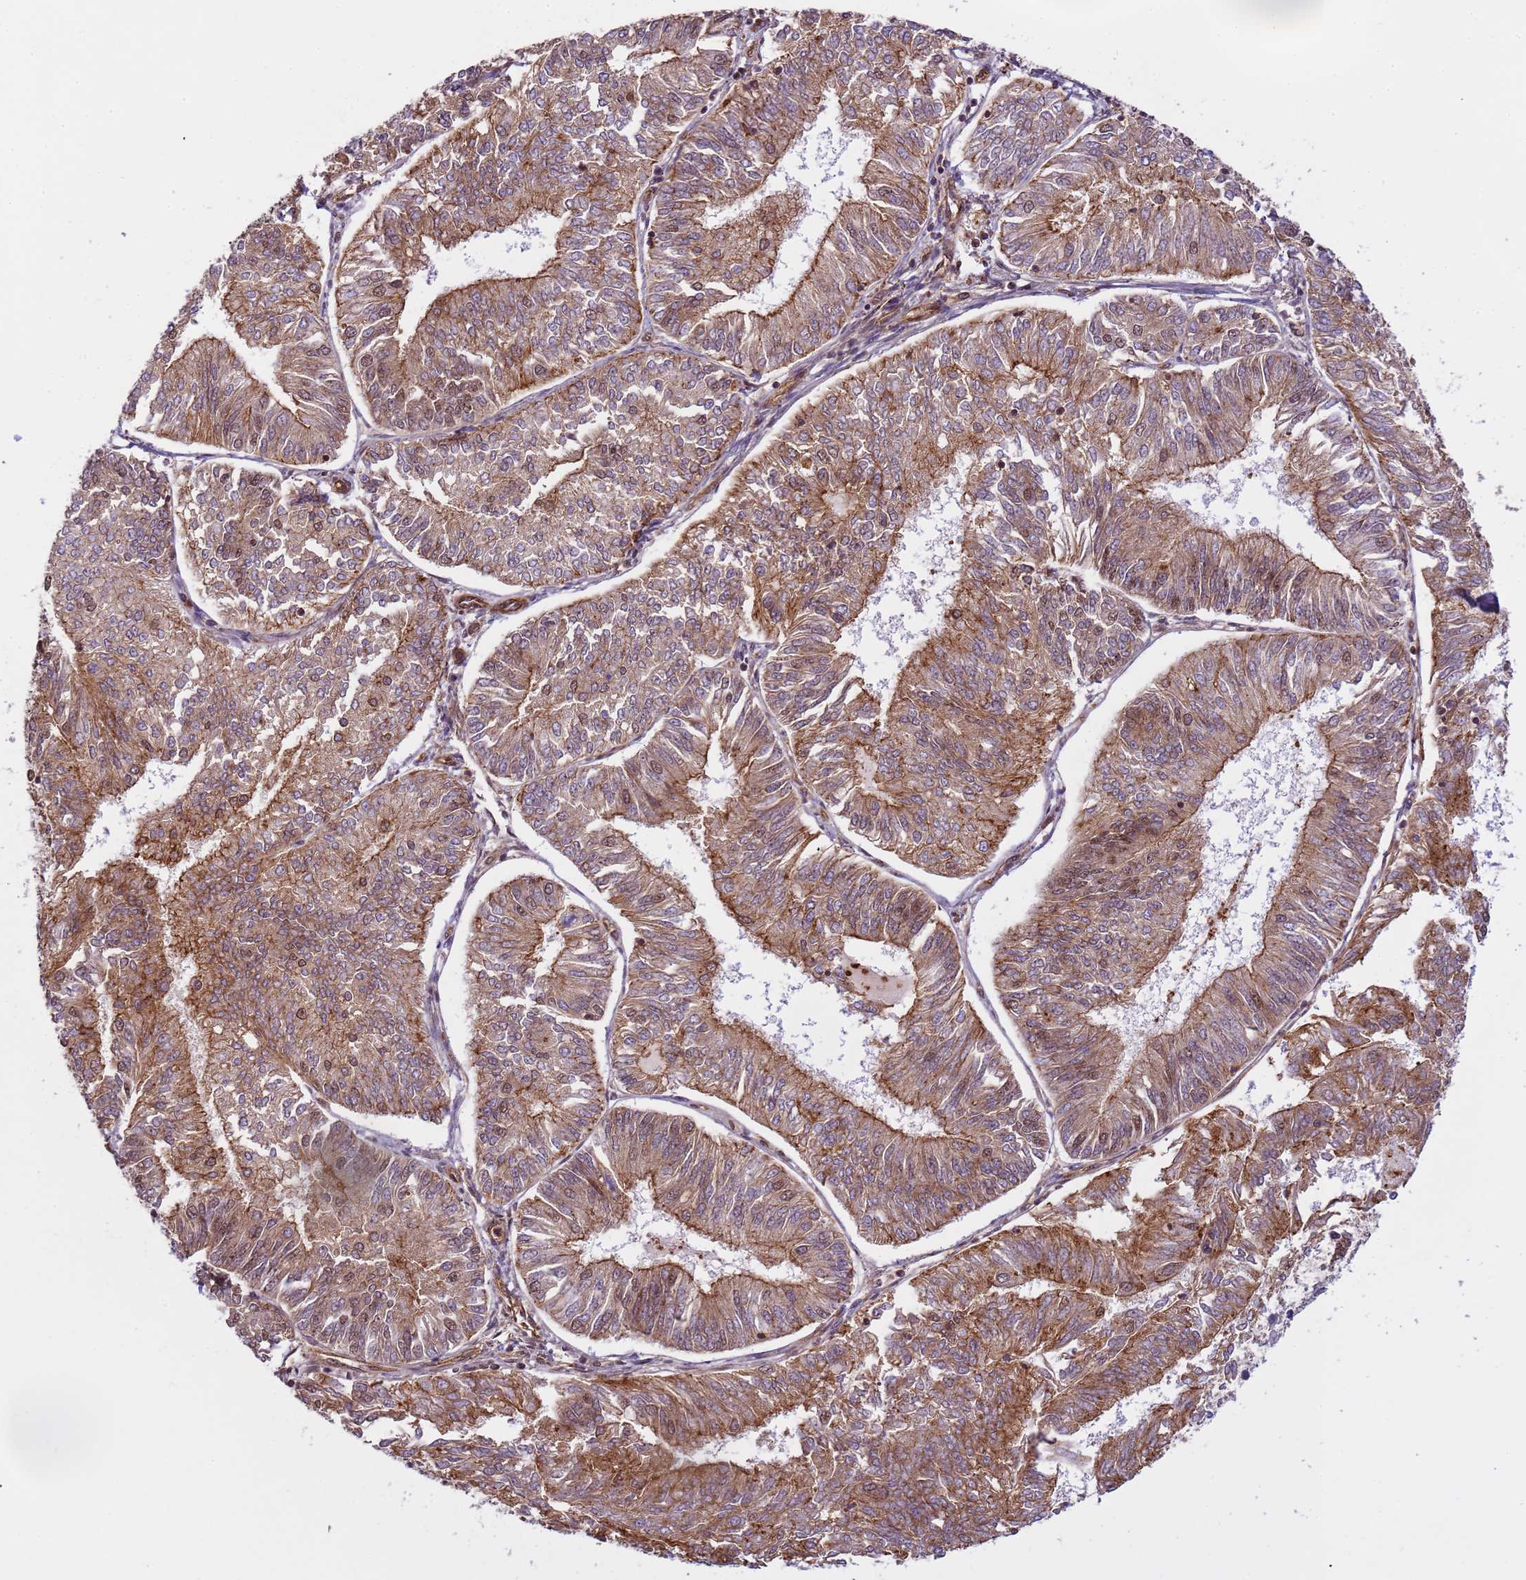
{"staining": {"intensity": "moderate", "quantity": ">75%", "location": "cytoplasmic/membranous,nuclear"}, "tissue": "endometrial cancer", "cell_type": "Tumor cells", "image_type": "cancer", "snomed": [{"axis": "morphology", "description": "Adenocarcinoma, NOS"}, {"axis": "topography", "description": "Endometrium"}], "caption": "Immunohistochemistry of human adenocarcinoma (endometrial) shows medium levels of moderate cytoplasmic/membranous and nuclear staining in about >75% of tumor cells. Nuclei are stained in blue.", "gene": "EMC2", "patient": {"sex": "female", "age": 58}}